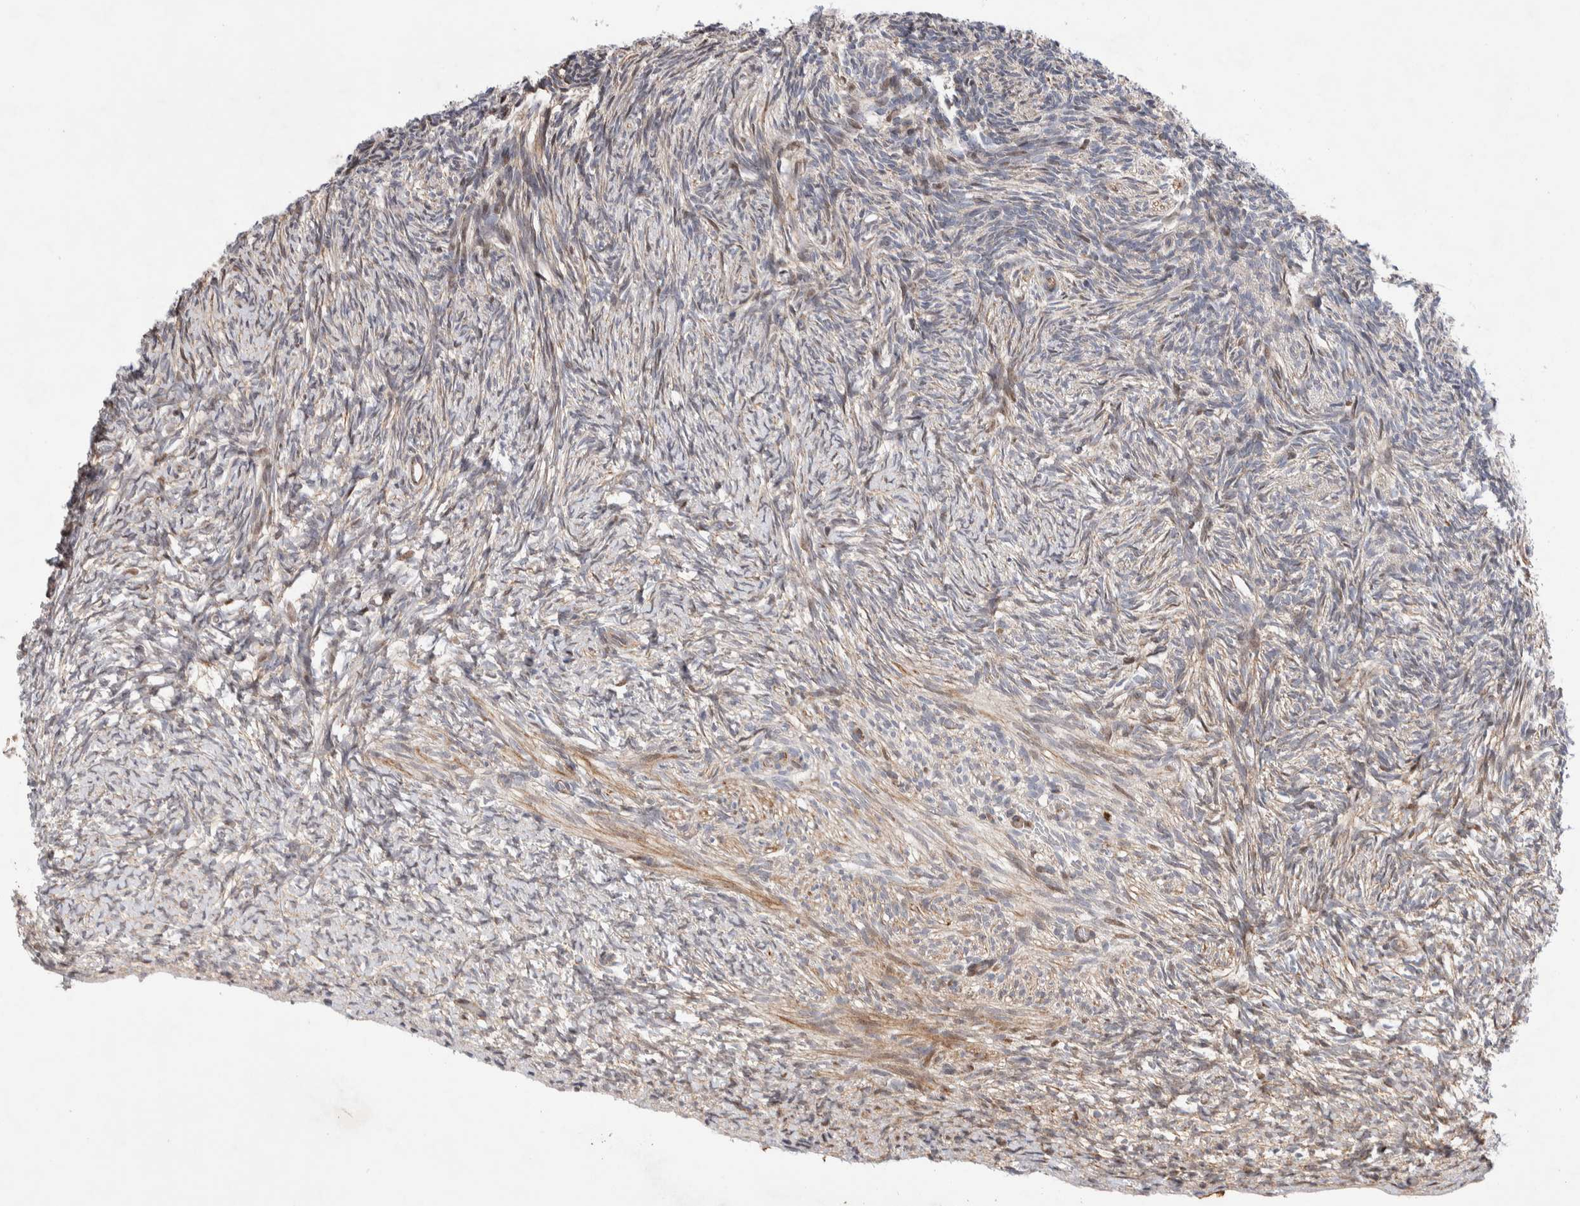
{"staining": {"intensity": "weak", "quantity": "<25%", "location": "cytoplasmic/membranous"}, "tissue": "ovary", "cell_type": "Ovarian stroma cells", "image_type": "normal", "snomed": [{"axis": "morphology", "description": "Normal tissue, NOS"}, {"axis": "topography", "description": "Ovary"}], "caption": "Ovary stained for a protein using immunohistochemistry (IHC) exhibits no staining ovarian stroma cells.", "gene": "LZTS1", "patient": {"sex": "female", "age": 34}}